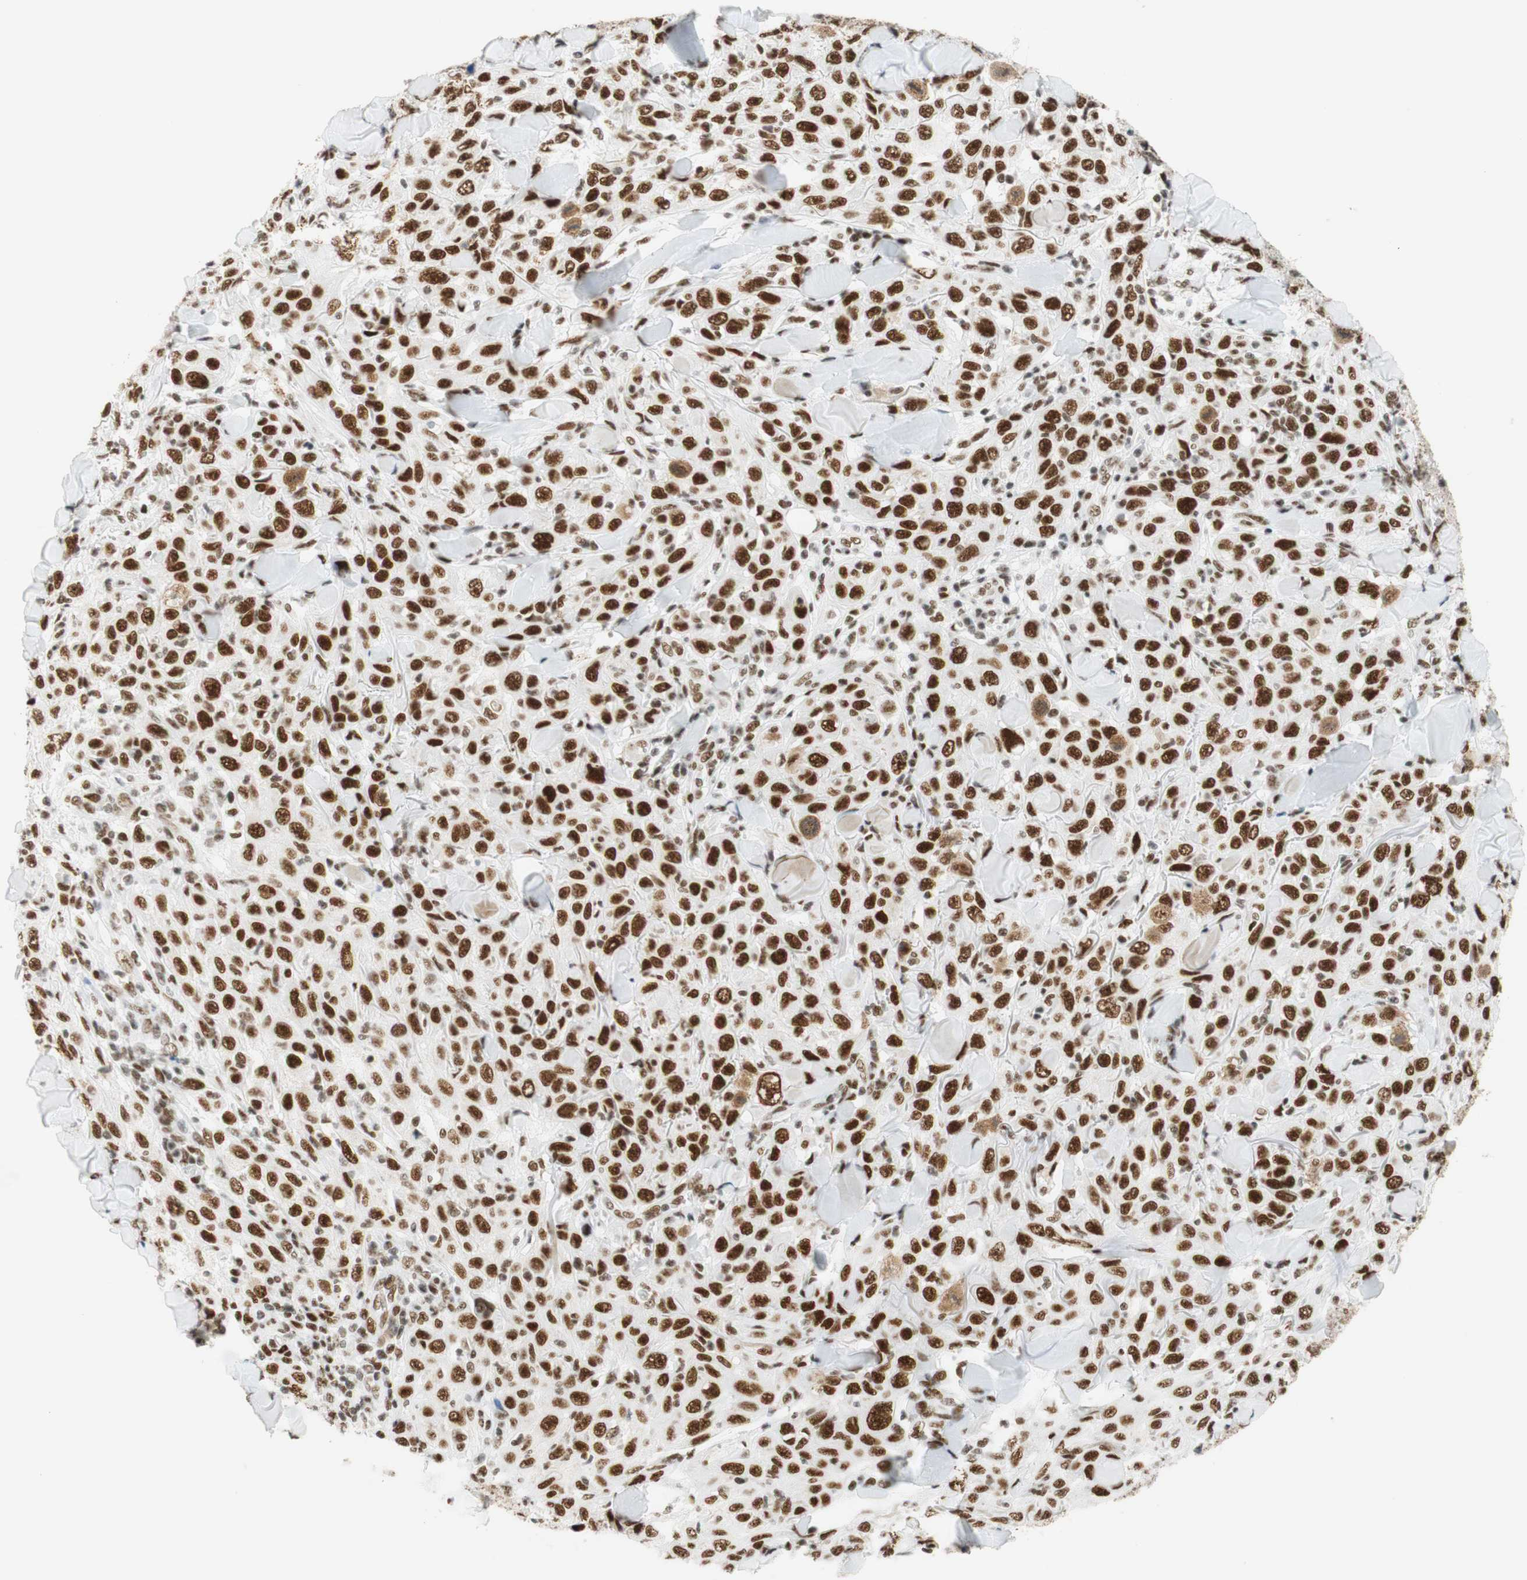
{"staining": {"intensity": "moderate", "quantity": ">75%", "location": "nuclear"}, "tissue": "skin cancer", "cell_type": "Tumor cells", "image_type": "cancer", "snomed": [{"axis": "morphology", "description": "Squamous cell carcinoma, NOS"}, {"axis": "topography", "description": "Skin"}], "caption": "The micrograph demonstrates a brown stain indicating the presence of a protein in the nuclear of tumor cells in skin squamous cell carcinoma.", "gene": "RNF20", "patient": {"sex": "female", "age": 88}}